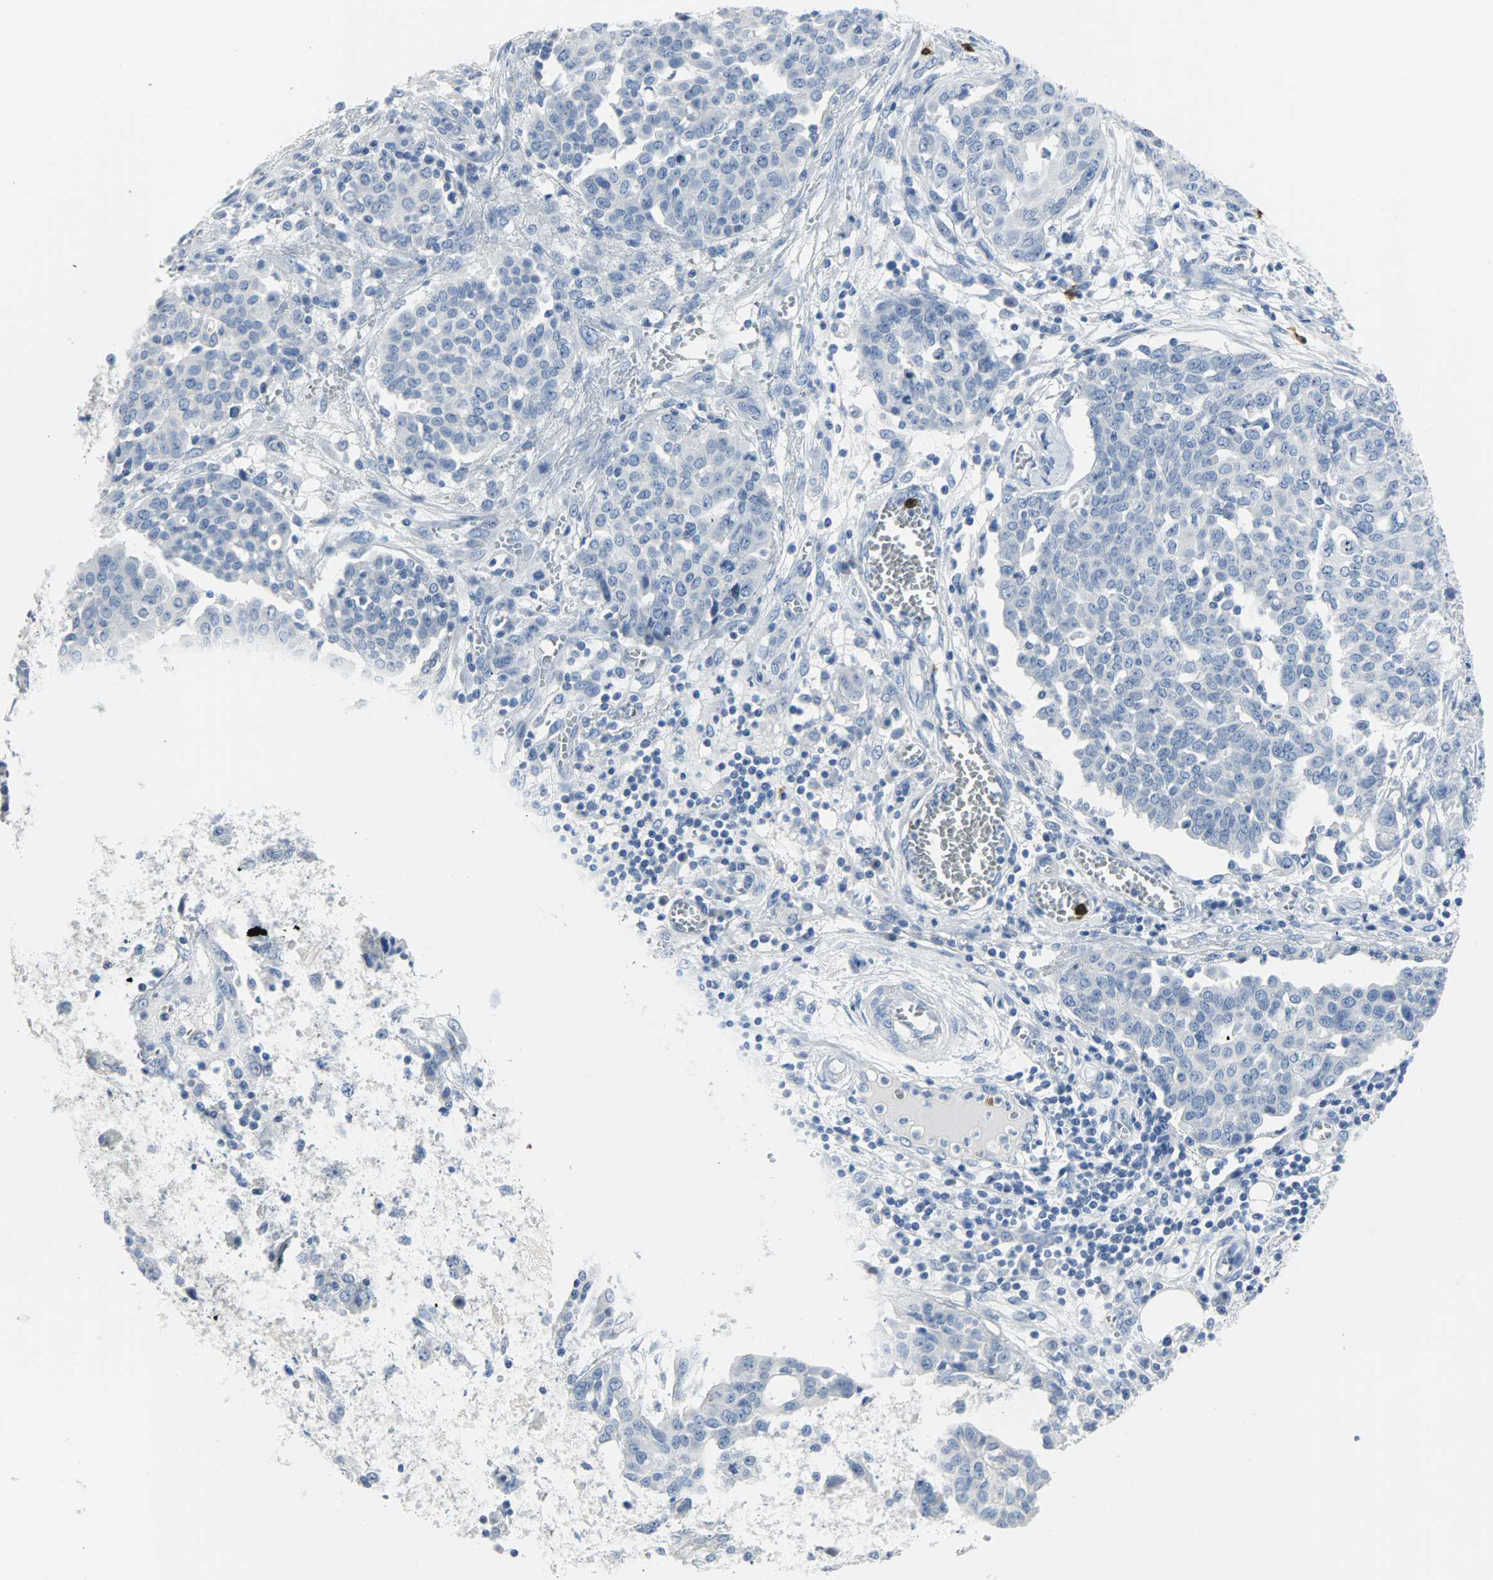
{"staining": {"intensity": "negative", "quantity": "none", "location": "none"}, "tissue": "ovarian cancer", "cell_type": "Tumor cells", "image_type": "cancer", "snomed": [{"axis": "morphology", "description": "Cystadenocarcinoma, serous, NOS"}, {"axis": "topography", "description": "Soft tissue"}, {"axis": "topography", "description": "Ovary"}], "caption": "IHC micrograph of neoplastic tissue: ovarian cancer stained with DAB (3,3'-diaminobenzidine) reveals no significant protein expression in tumor cells. Brightfield microscopy of immunohistochemistry (IHC) stained with DAB (3,3'-diaminobenzidine) (brown) and hematoxylin (blue), captured at high magnification.", "gene": "CEBPE", "patient": {"sex": "female", "age": 57}}